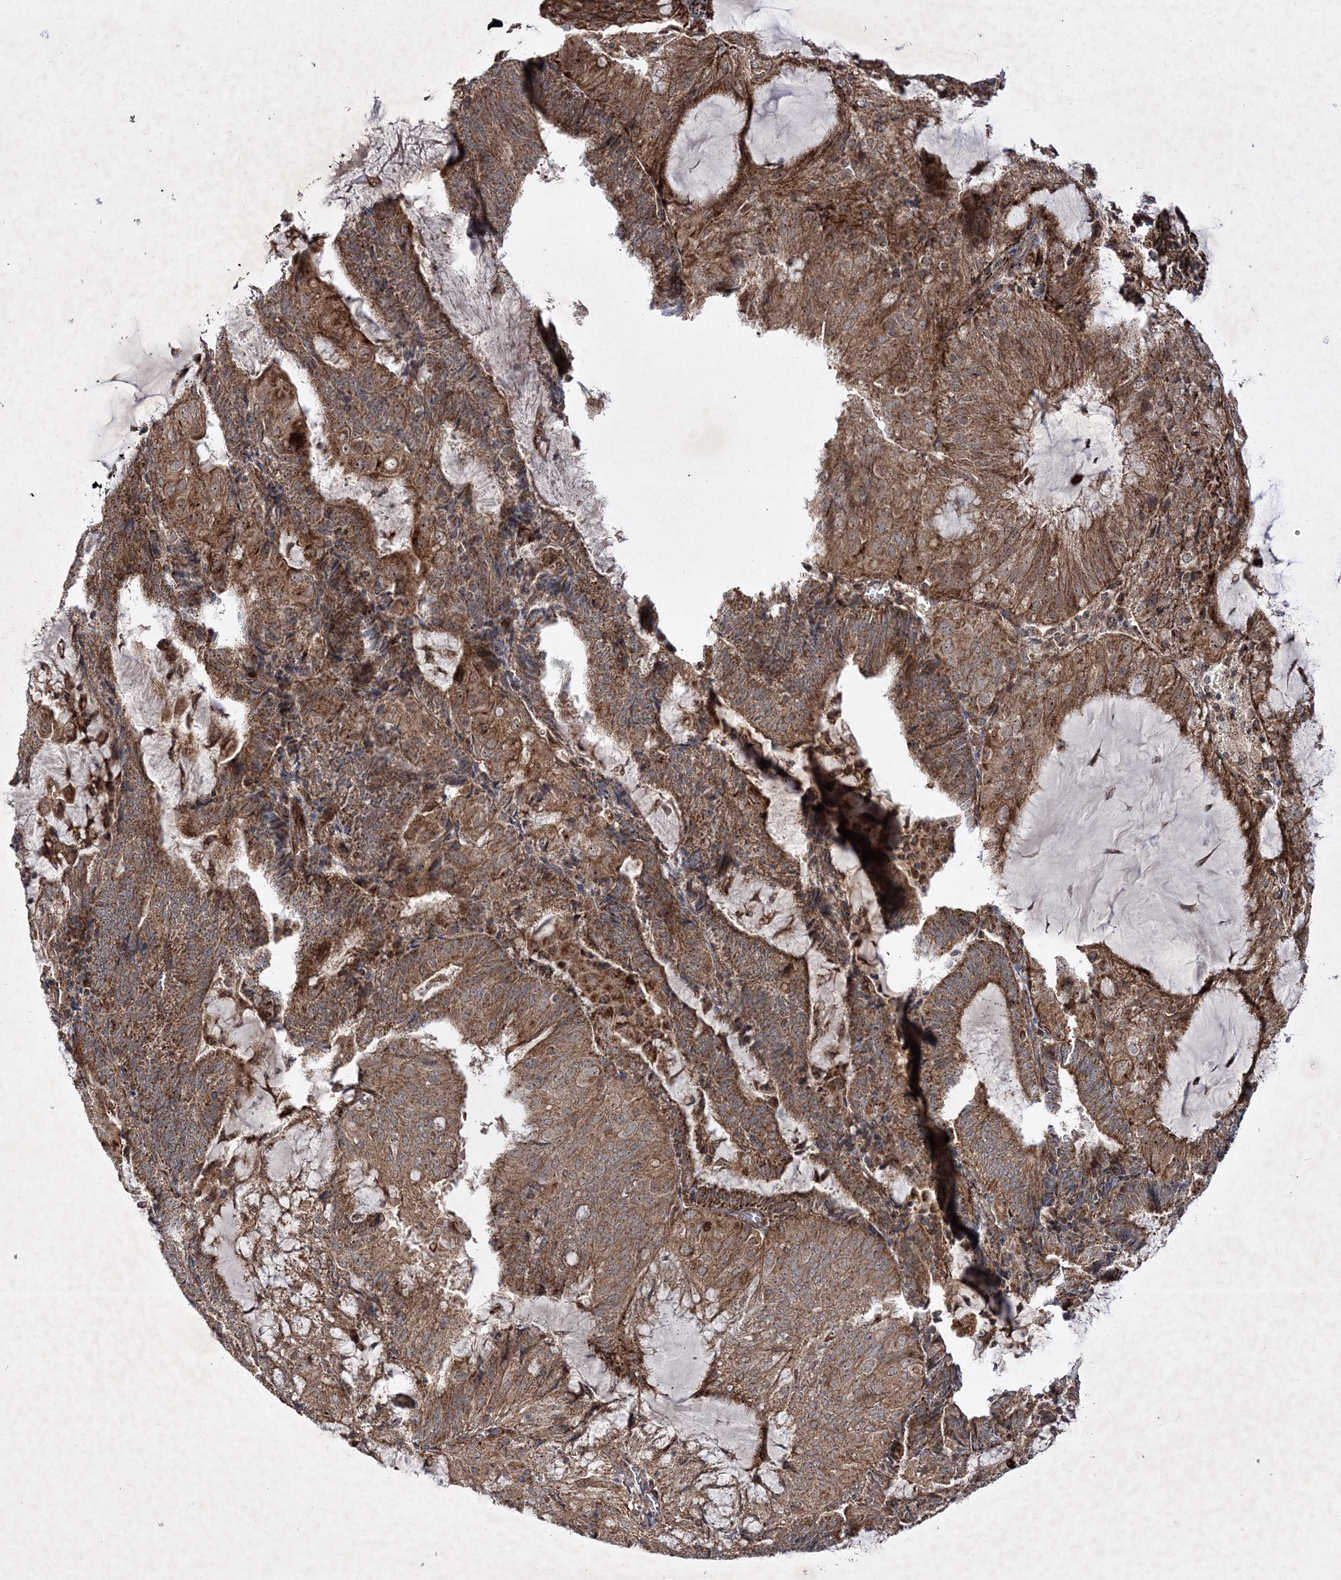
{"staining": {"intensity": "moderate", "quantity": ">75%", "location": "cytoplasmic/membranous"}, "tissue": "endometrial cancer", "cell_type": "Tumor cells", "image_type": "cancer", "snomed": [{"axis": "morphology", "description": "Adenocarcinoma, NOS"}, {"axis": "topography", "description": "Endometrium"}], "caption": "Immunohistochemical staining of adenocarcinoma (endometrial) demonstrates moderate cytoplasmic/membranous protein positivity in about >75% of tumor cells.", "gene": "SCRN3", "patient": {"sex": "female", "age": 81}}